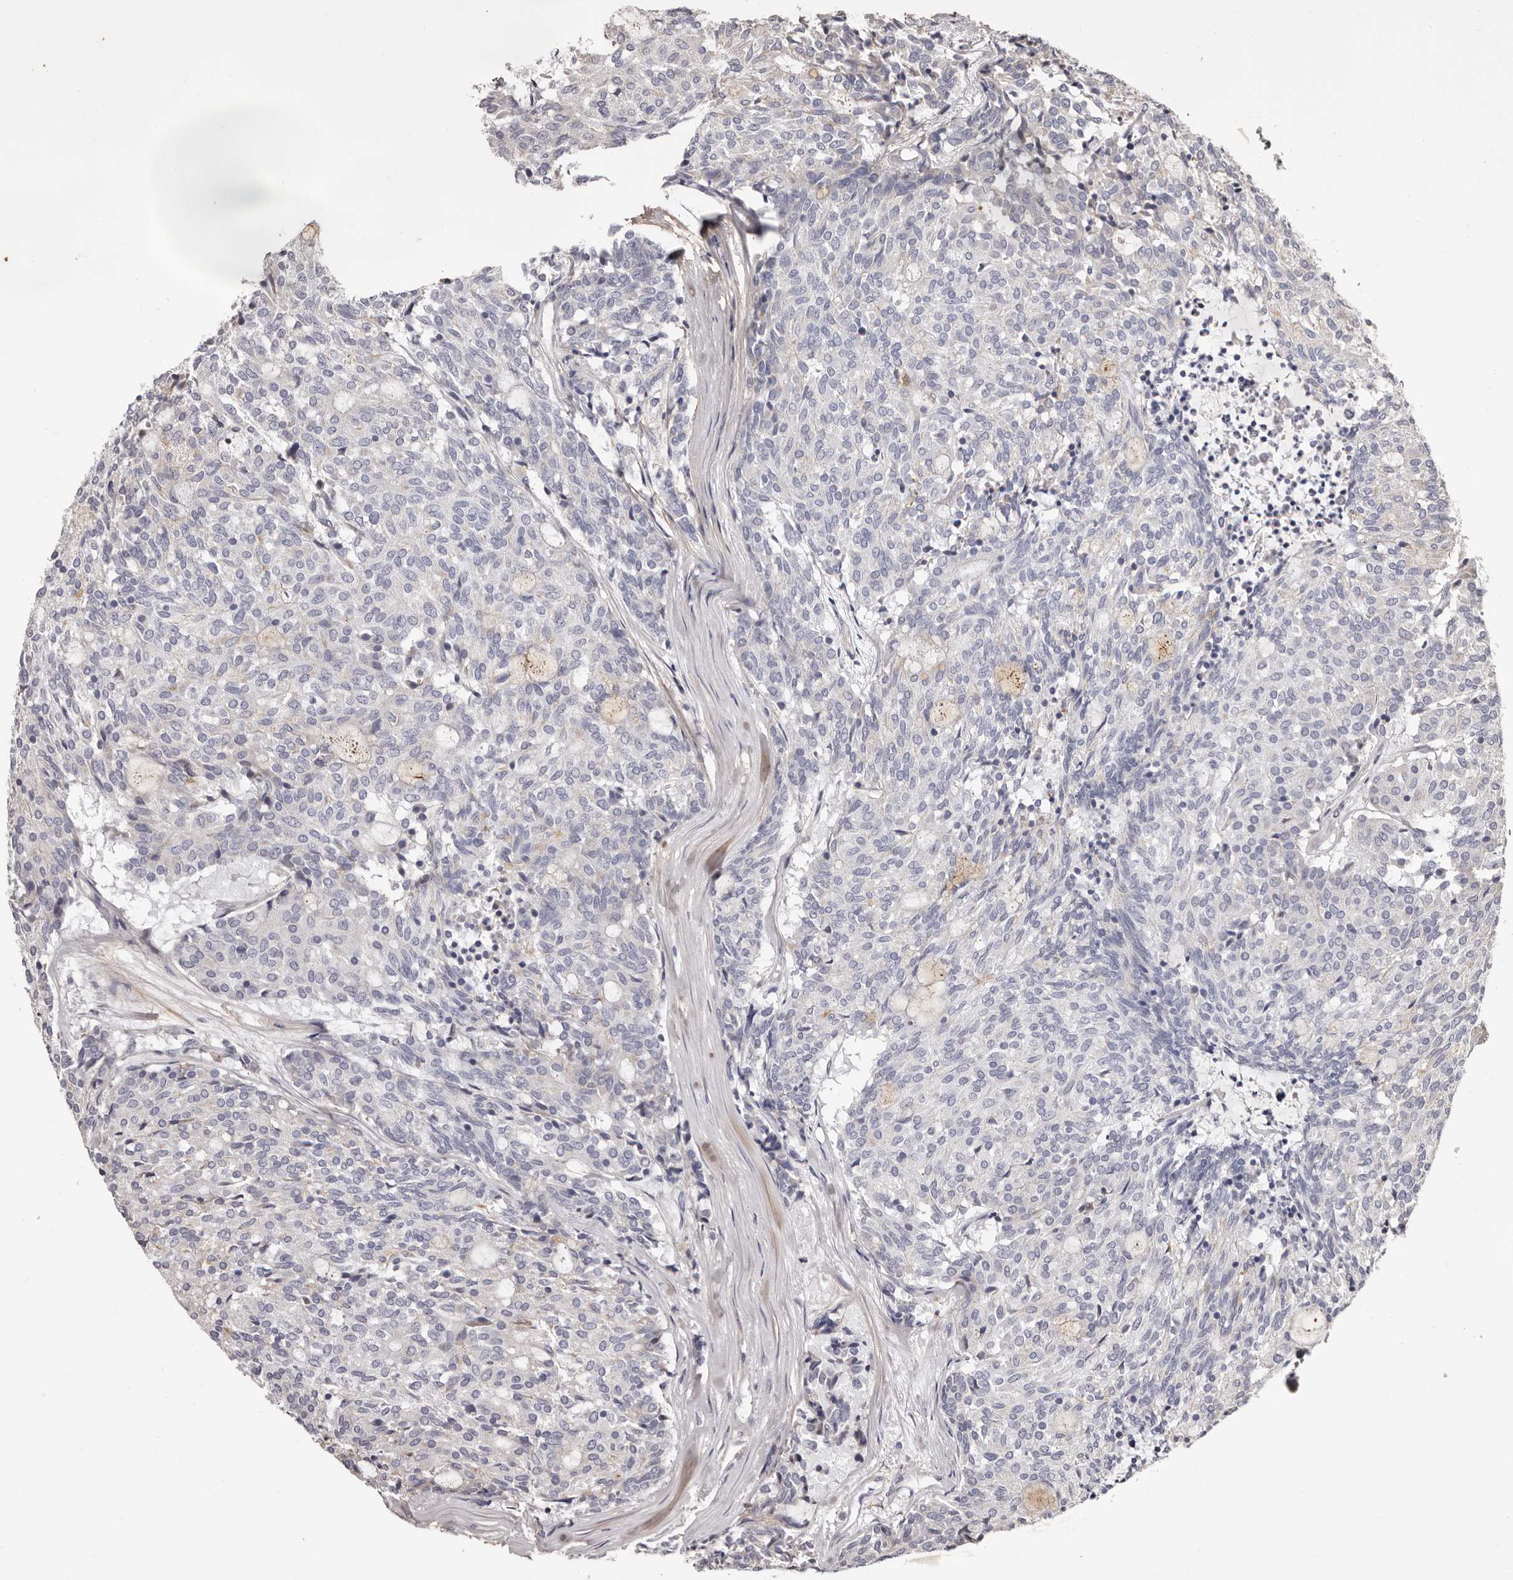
{"staining": {"intensity": "negative", "quantity": "none", "location": "none"}, "tissue": "carcinoid", "cell_type": "Tumor cells", "image_type": "cancer", "snomed": [{"axis": "morphology", "description": "Carcinoid, malignant, NOS"}, {"axis": "topography", "description": "Pancreas"}], "caption": "A histopathology image of human carcinoid is negative for staining in tumor cells.", "gene": "COL6A1", "patient": {"sex": "female", "age": 54}}